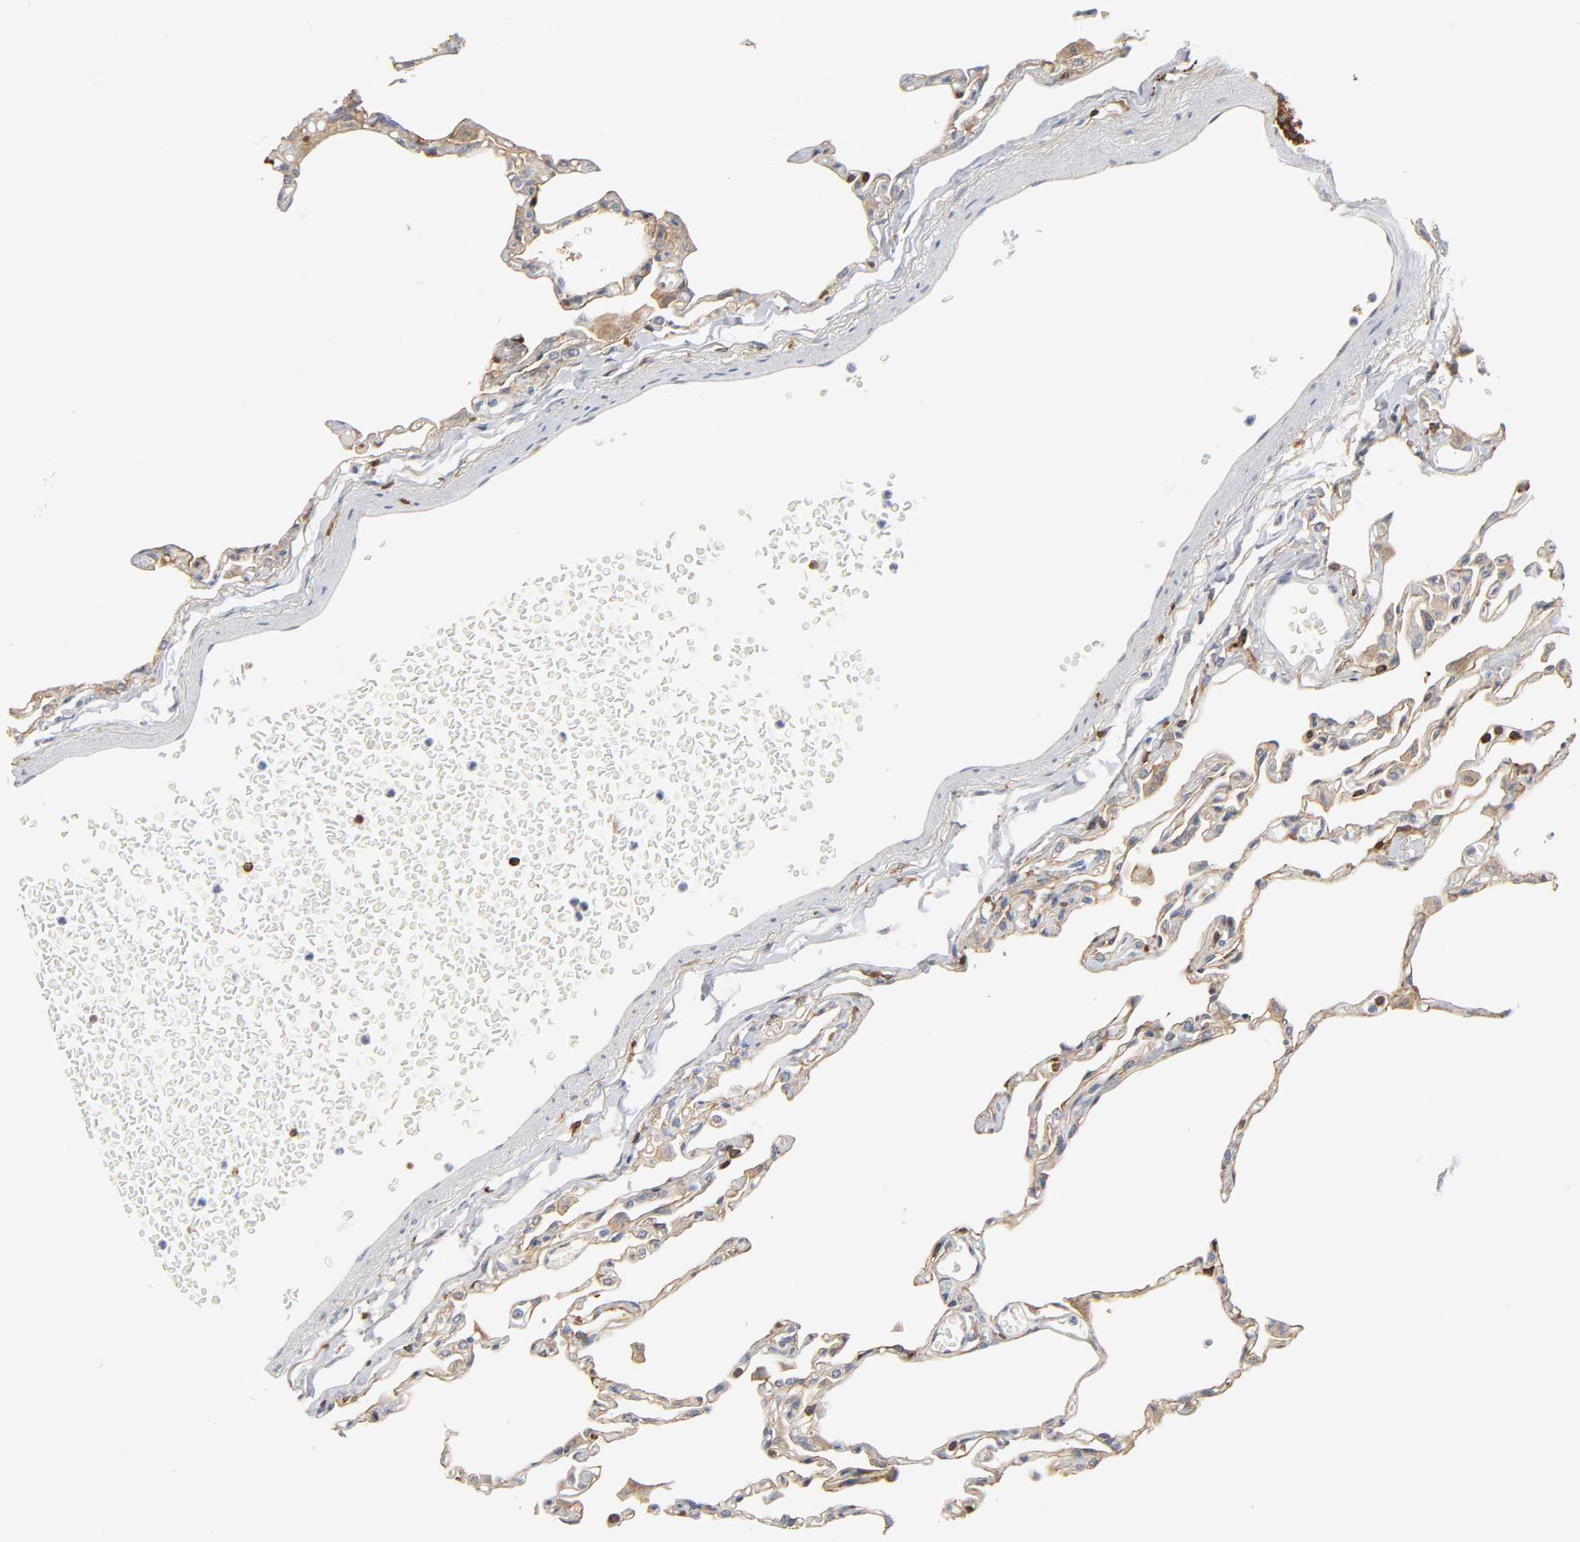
{"staining": {"intensity": "moderate", "quantity": "25%-75%", "location": "cytoplasmic/membranous"}, "tissue": "lung", "cell_type": "Alveolar cells", "image_type": "normal", "snomed": [{"axis": "morphology", "description": "Normal tissue, NOS"}, {"axis": "topography", "description": "Lung"}], "caption": "Moderate cytoplasmic/membranous staining for a protein is present in about 25%-75% of alveolar cells of normal lung using immunohistochemistry.", "gene": "BIN1", "patient": {"sex": "female", "age": 49}}